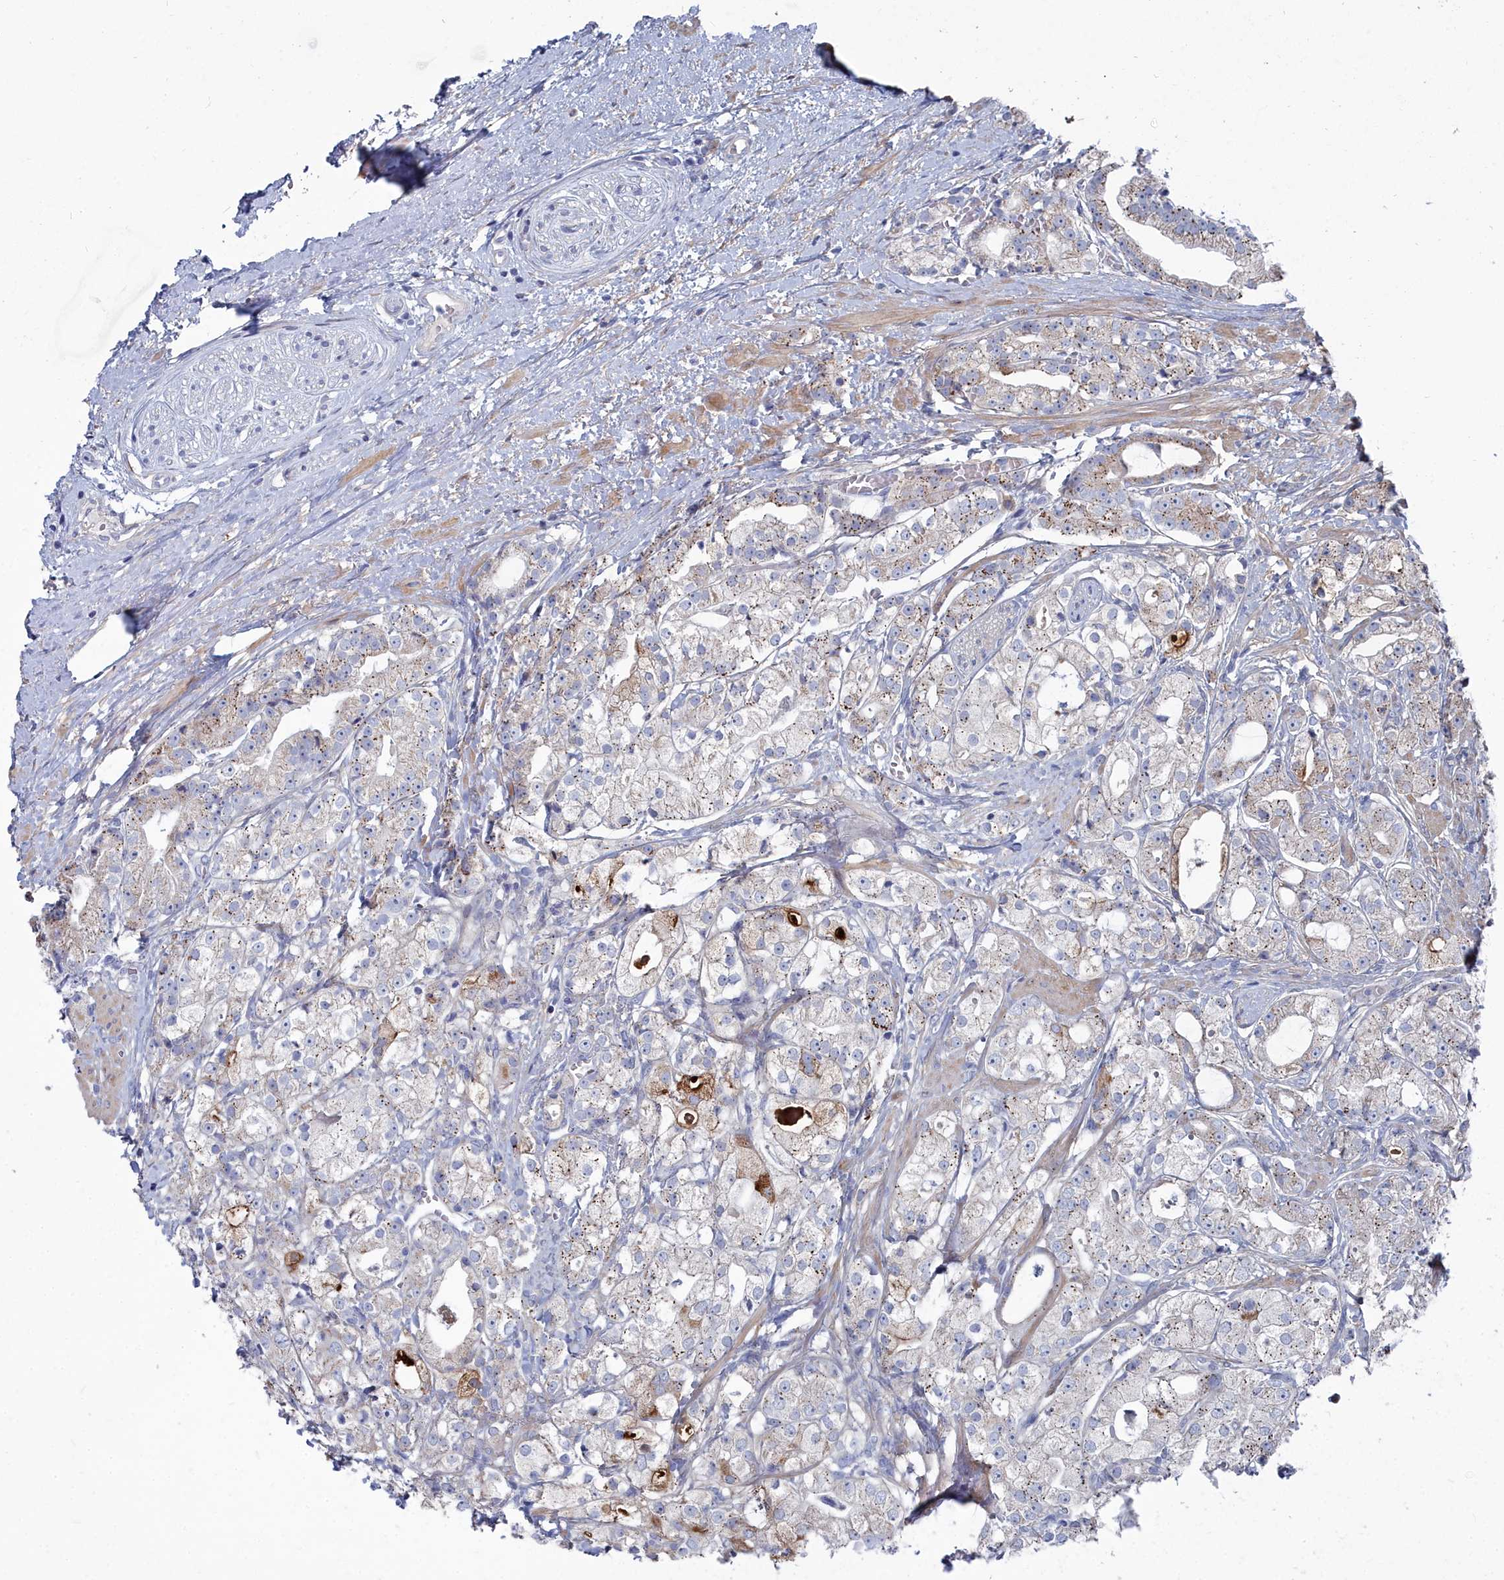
{"staining": {"intensity": "moderate", "quantity": "25%-75%", "location": "cytoplasmic/membranous"}, "tissue": "prostate cancer", "cell_type": "Tumor cells", "image_type": "cancer", "snomed": [{"axis": "morphology", "description": "Adenocarcinoma, High grade"}, {"axis": "topography", "description": "Prostate"}], "caption": "Prostate high-grade adenocarcinoma tissue shows moderate cytoplasmic/membranous positivity in approximately 25%-75% of tumor cells, visualized by immunohistochemistry.", "gene": "SHISAL2A", "patient": {"sex": "male", "age": 71}}